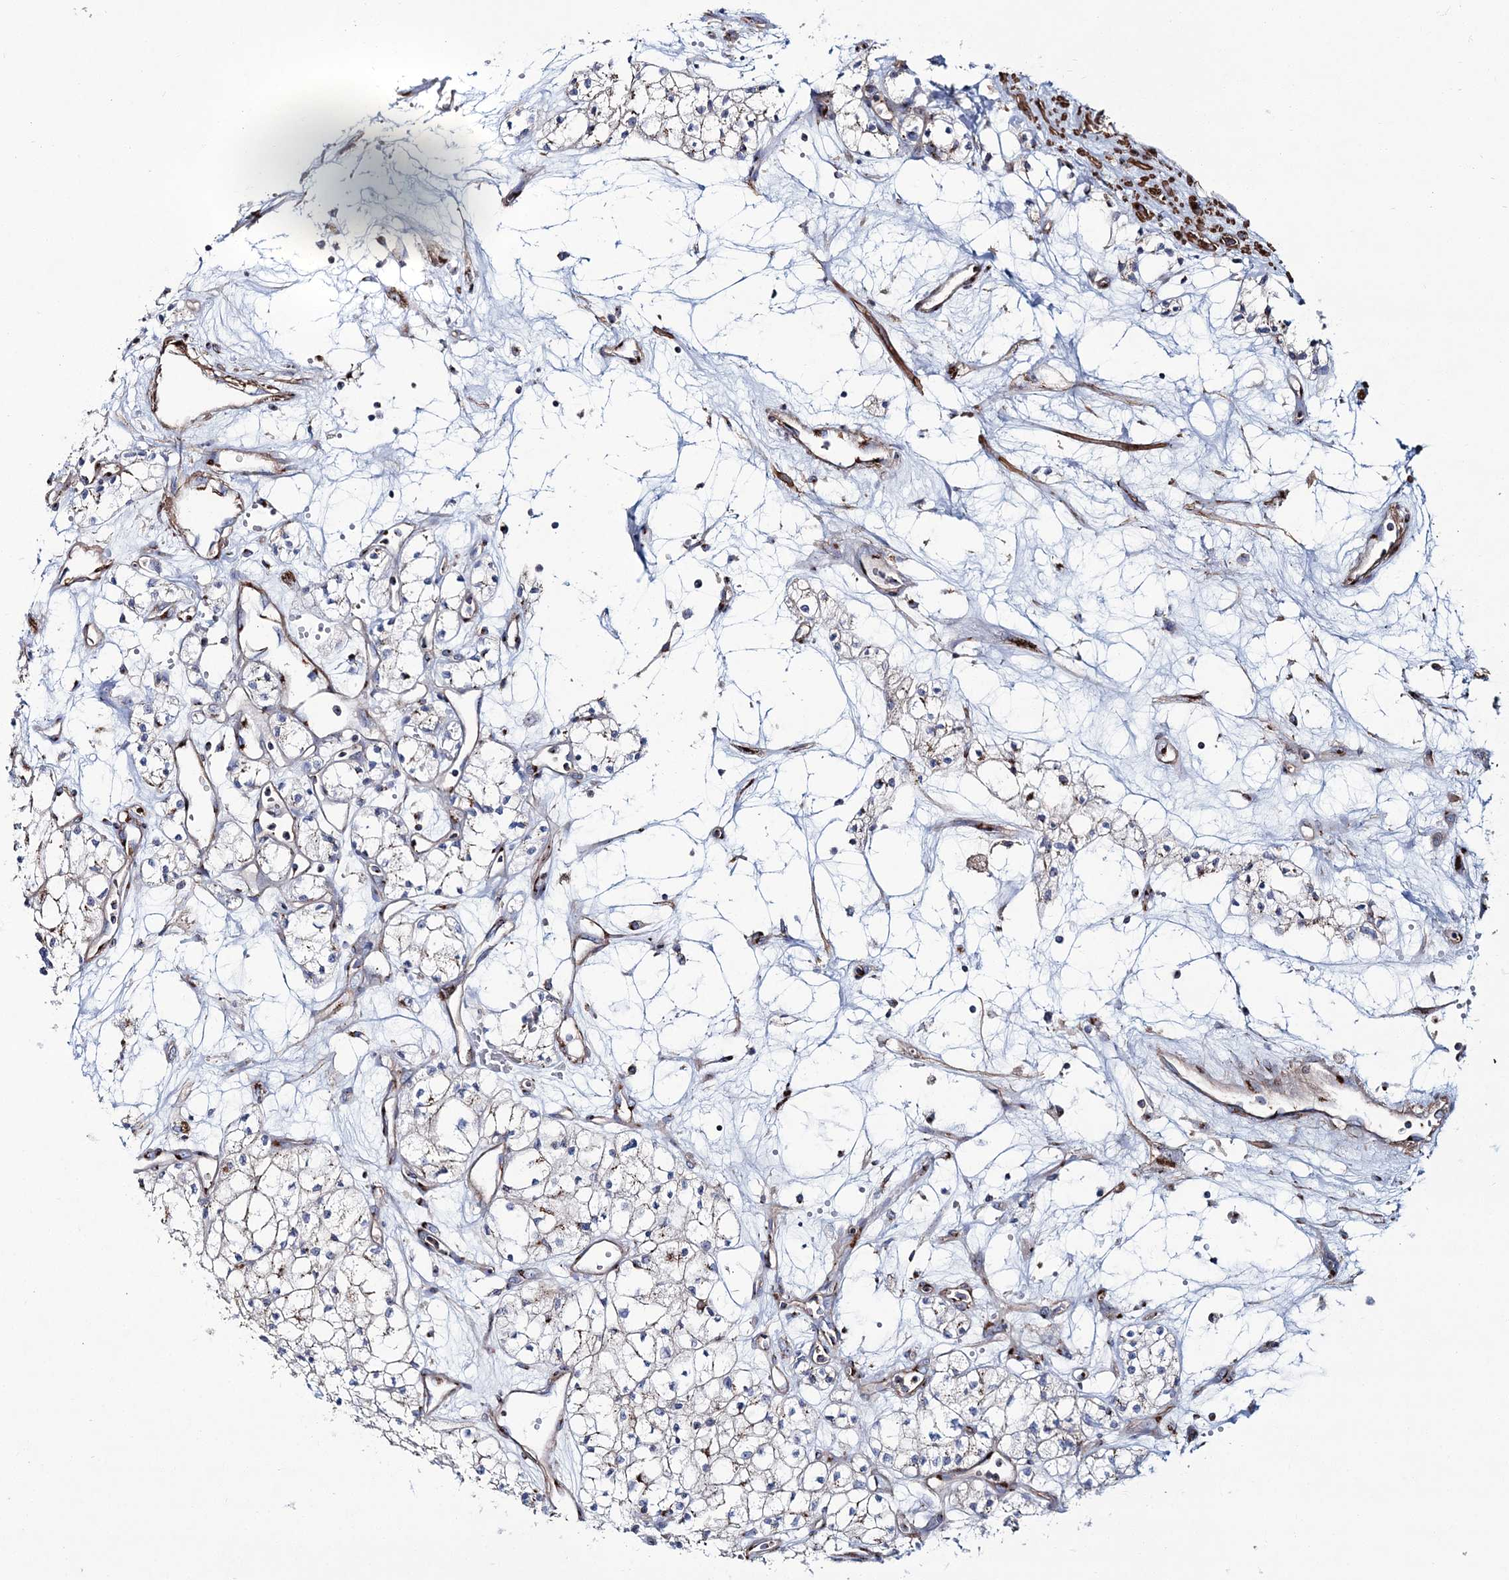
{"staining": {"intensity": "moderate", "quantity": "<25%", "location": "cytoplasmic/membranous"}, "tissue": "renal cancer", "cell_type": "Tumor cells", "image_type": "cancer", "snomed": [{"axis": "morphology", "description": "Adenocarcinoma, NOS"}, {"axis": "topography", "description": "Kidney"}], "caption": "Approximately <25% of tumor cells in adenocarcinoma (renal) demonstrate moderate cytoplasmic/membranous protein expression as visualized by brown immunohistochemical staining.", "gene": "MAN1A2", "patient": {"sex": "male", "age": 59}}